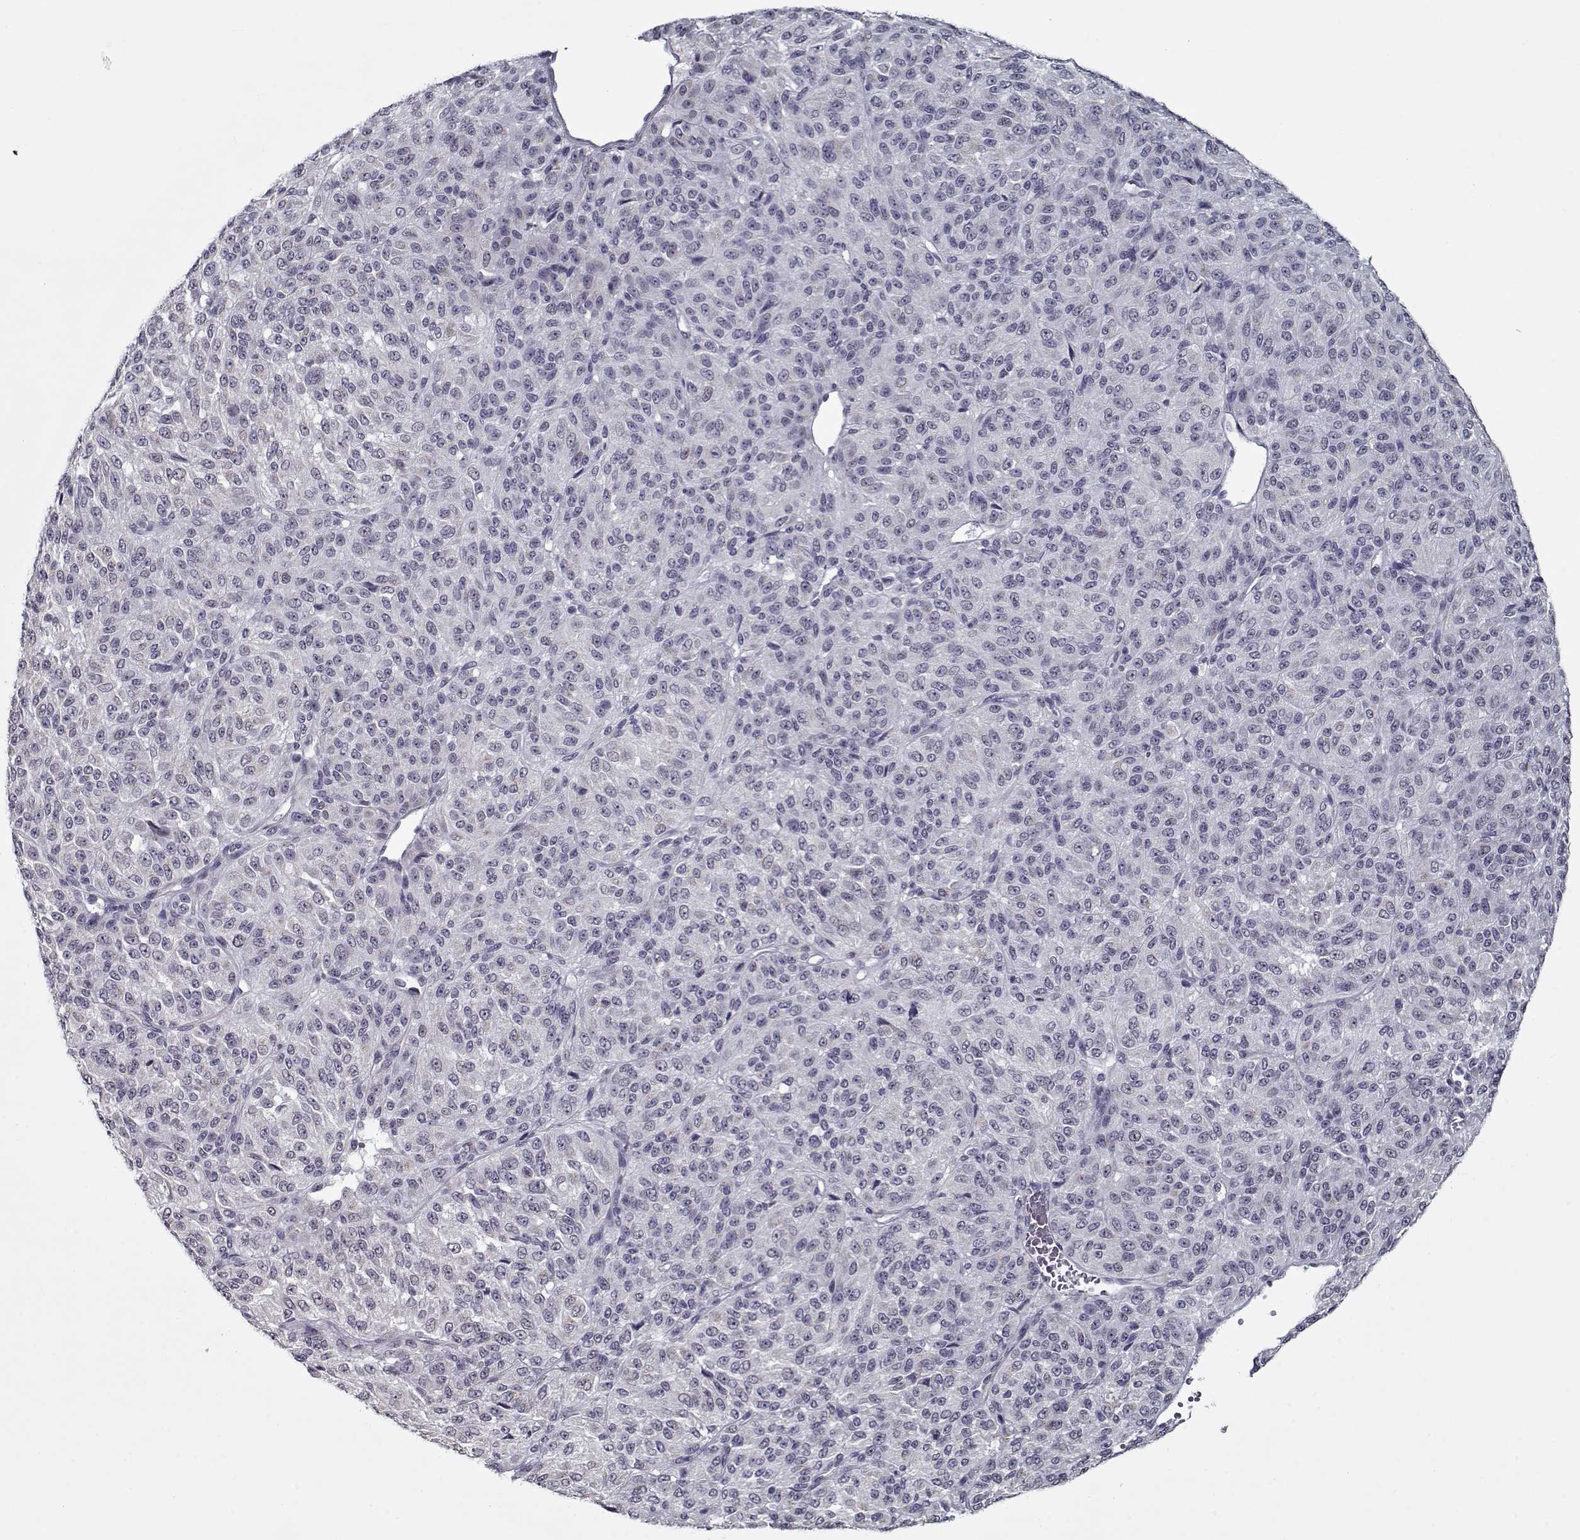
{"staining": {"intensity": "negative", "quantity": "none", "location": "none"}, "tissue": "melanoma", "cell_type": "Tumor cells", "image_type": "cancer", "snomed": [{"axis": "morphology", "description": "Malignant melanoma, Metastatic site"}, {"axis": "topography", "description": "Brain"}], "caption": "Immunohistochemistry (IHC) of melanoma exhibits no positivity in tumor cells. (Brightfield microscopy of DAB immunohistochemistry at high magnification).", "gene": "SEC16B", "patient": {"sex": "female", "age": 56}}